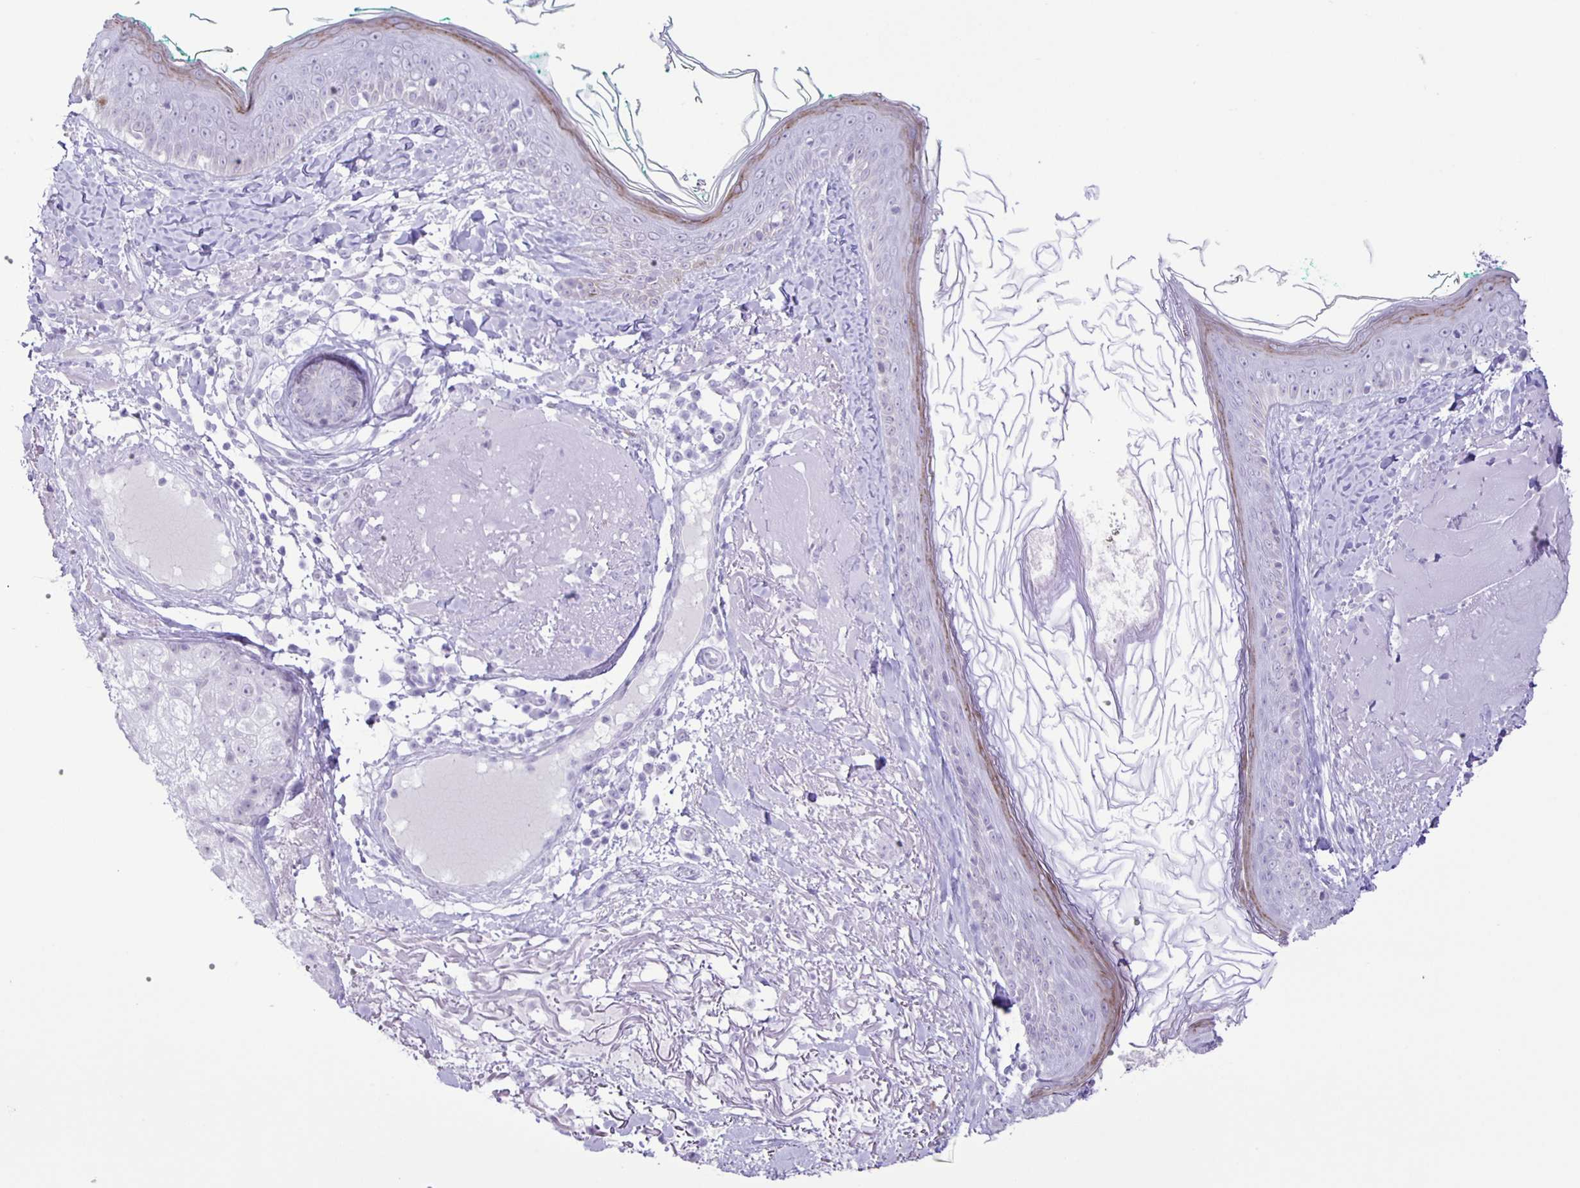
{"staining": {"intensity": "negative", "quantity": "none", "location": "none"}, "tissue": "skin", "cell_type": "Fibroblasts", "image_type": "normal", "snomed": [{"axis": "morphology", "description": "Normal tissue, NOS"}, {"axis": "topography", "description": "Skin"}], "caption": "High power microscopy image of an immunohistochemistry (IHC) image of benign skin, revealing no significant expression in fibroblasts.", "gene": "EZHIP", "patient": {"sex": "male", "age": 73}}